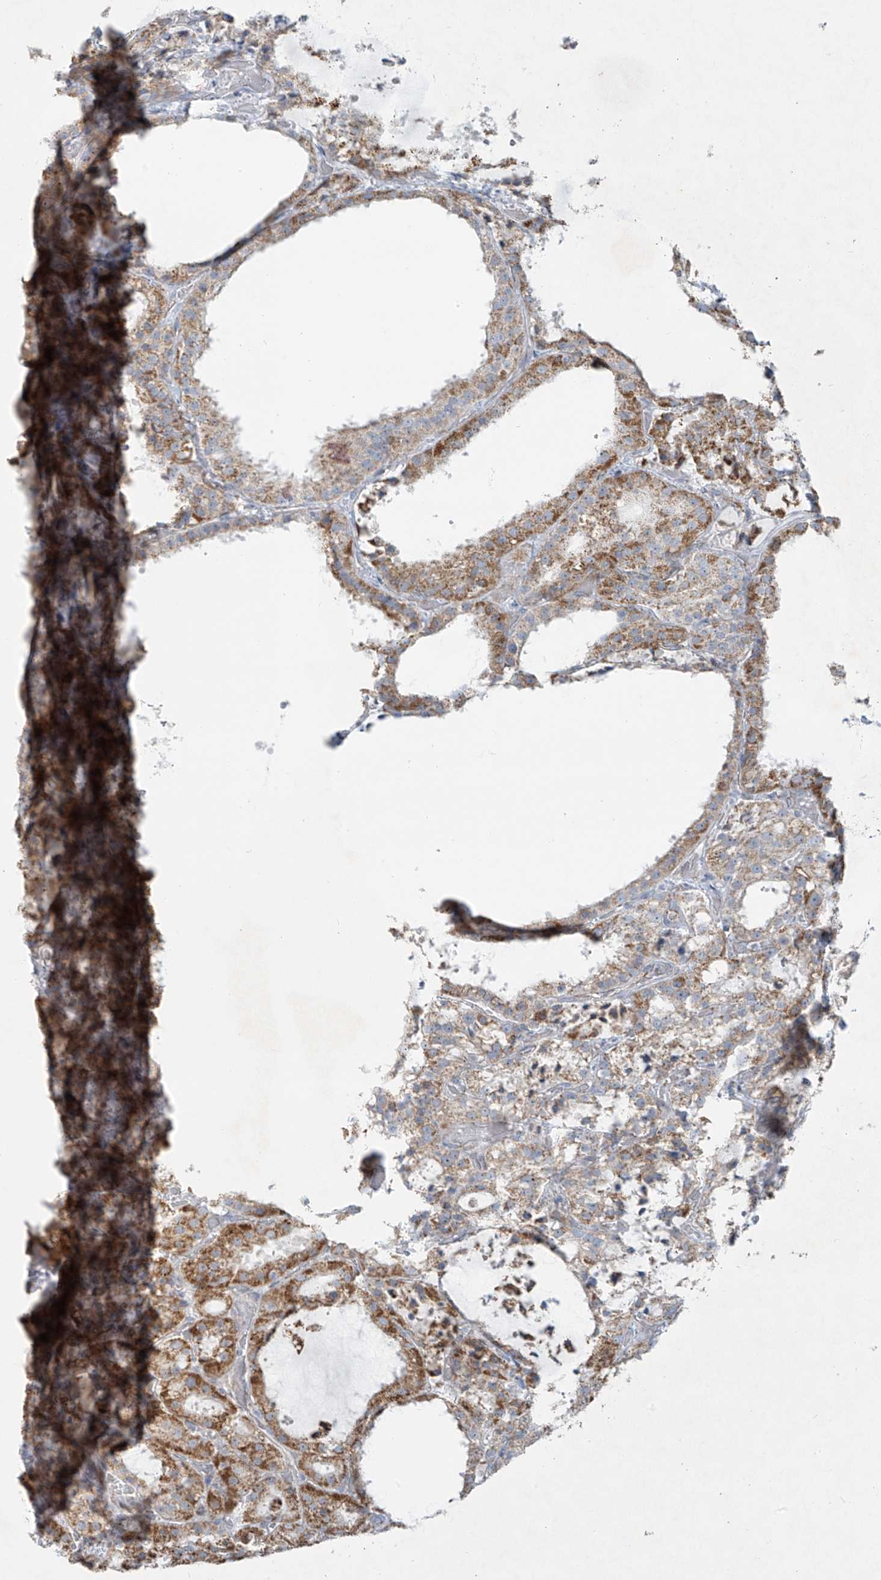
{"staining": {"intensity": "moderate", "quantity": ">75%", "location": "cytoplasmic/membranous"}, "tissue": "thyroid cancer", "cell_type": "Tumor cells", "image_type": "cancer", "snomed": [{"axis": "morphology", "description": "Papillary adenocarcinoma, NOS"}, {"axis": "topography", "description": "Thyroid gland"}], "caption": "Tumor cells show moderate cytoplasmic/membranous staining in approximately >75% of cells in papillary adenocarcinoma (thyroid).", "gene": "SMDT1", "patient": {"sex": "male", "age": 77}}